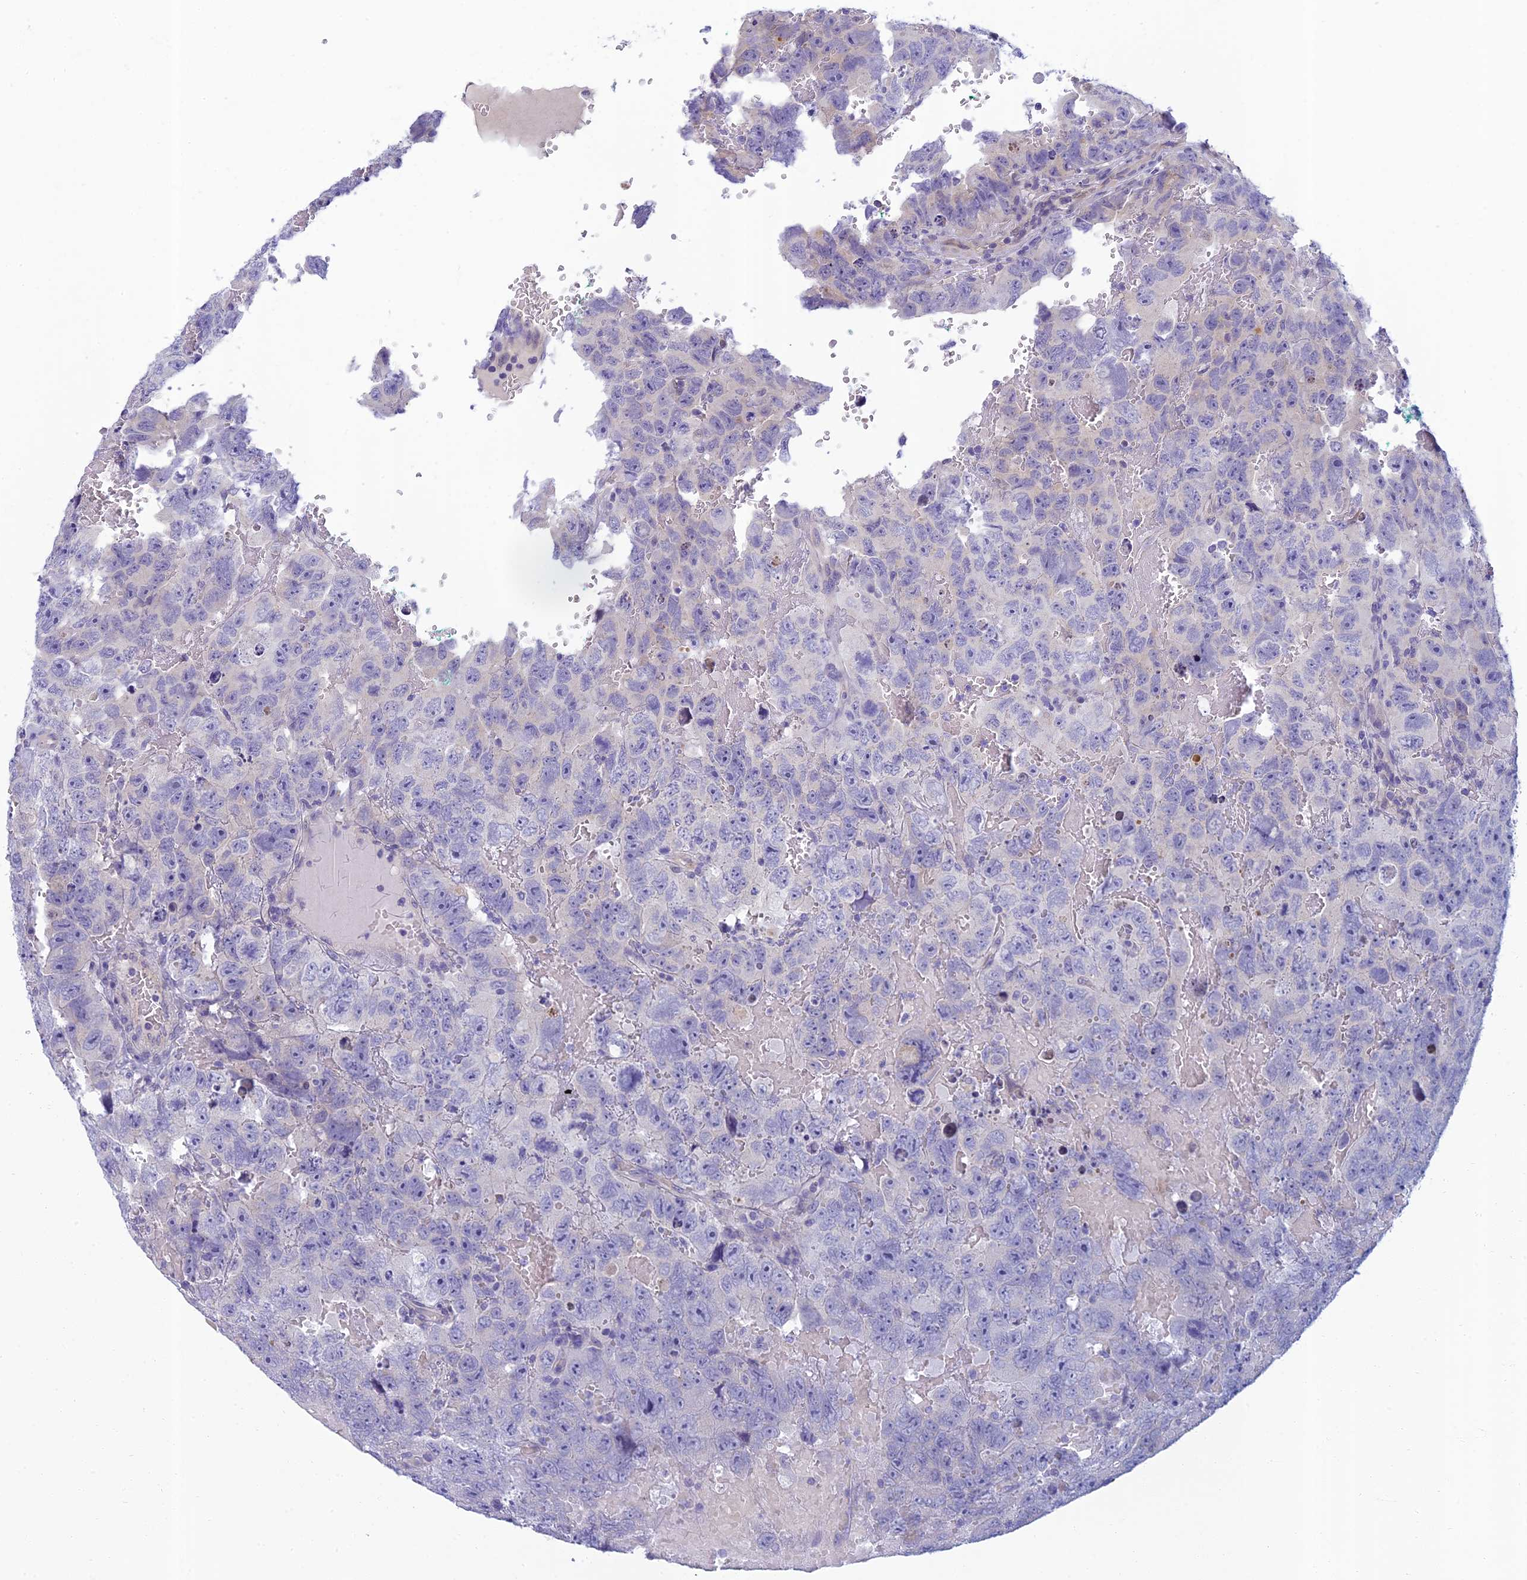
{"staining": {"intensity": "negative", "quantity": "none", "location": "none"}, "tissue": "testis cancer", "cell_type": "Tumor cells", "image_type": "cancer", "snomed": [{"axis": "morphology", "description": "Carcinoma, Embryonal, NOS"}, {"axis": "topography", "description": "Testis"}], "caption": "Testis embryonal carcinoma was stained to show a protein in brown. There is no significant expression in tumor cells.", "gene": "SLC25A41", "patient": {"sex": "male", "age": 45}}